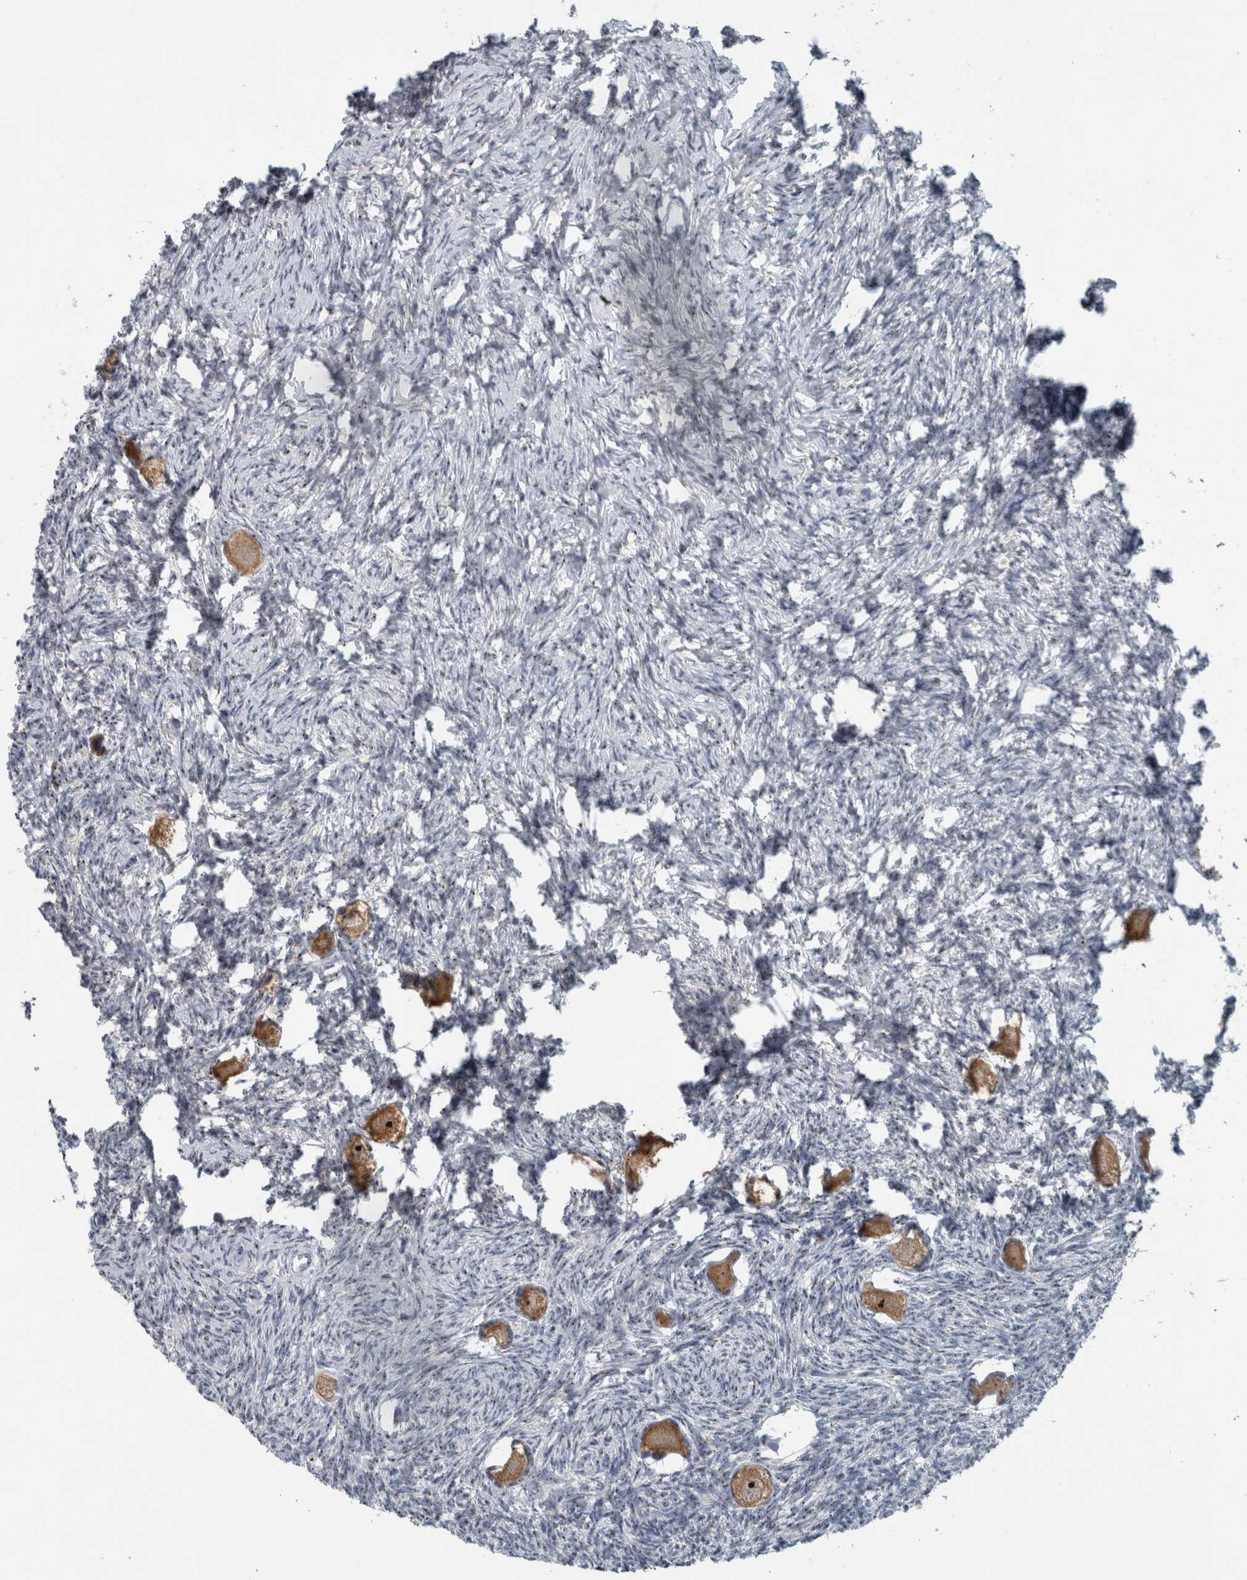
{"staining": {"intensity": "strong", "quantity": ">75%", "location": "cytoplasmic/membranous,nuclear"}, "tissue": "ovary", "cell_type": "Follicle cells", "image_type": "normal", "snomed": [{"axis": "morphology", "description": "Normal tissue, NOS"}, {"axis": "topography", "description": "Ovary"}], "caption": "Immunohistochemistry staining of benign ovary, which displays high levels of strong cytoplasmic/membranous,nuclear expression in about >75% of follicle cells indicating strong cytoplasmic/membranous,nuclear protein staining. The staining was performed using DAB (brown) for protein detection and nuclei were counterstained in hematoxylin (blue).", "gene": "UTP6", "patient": {"sex": "female", "age": 27}}